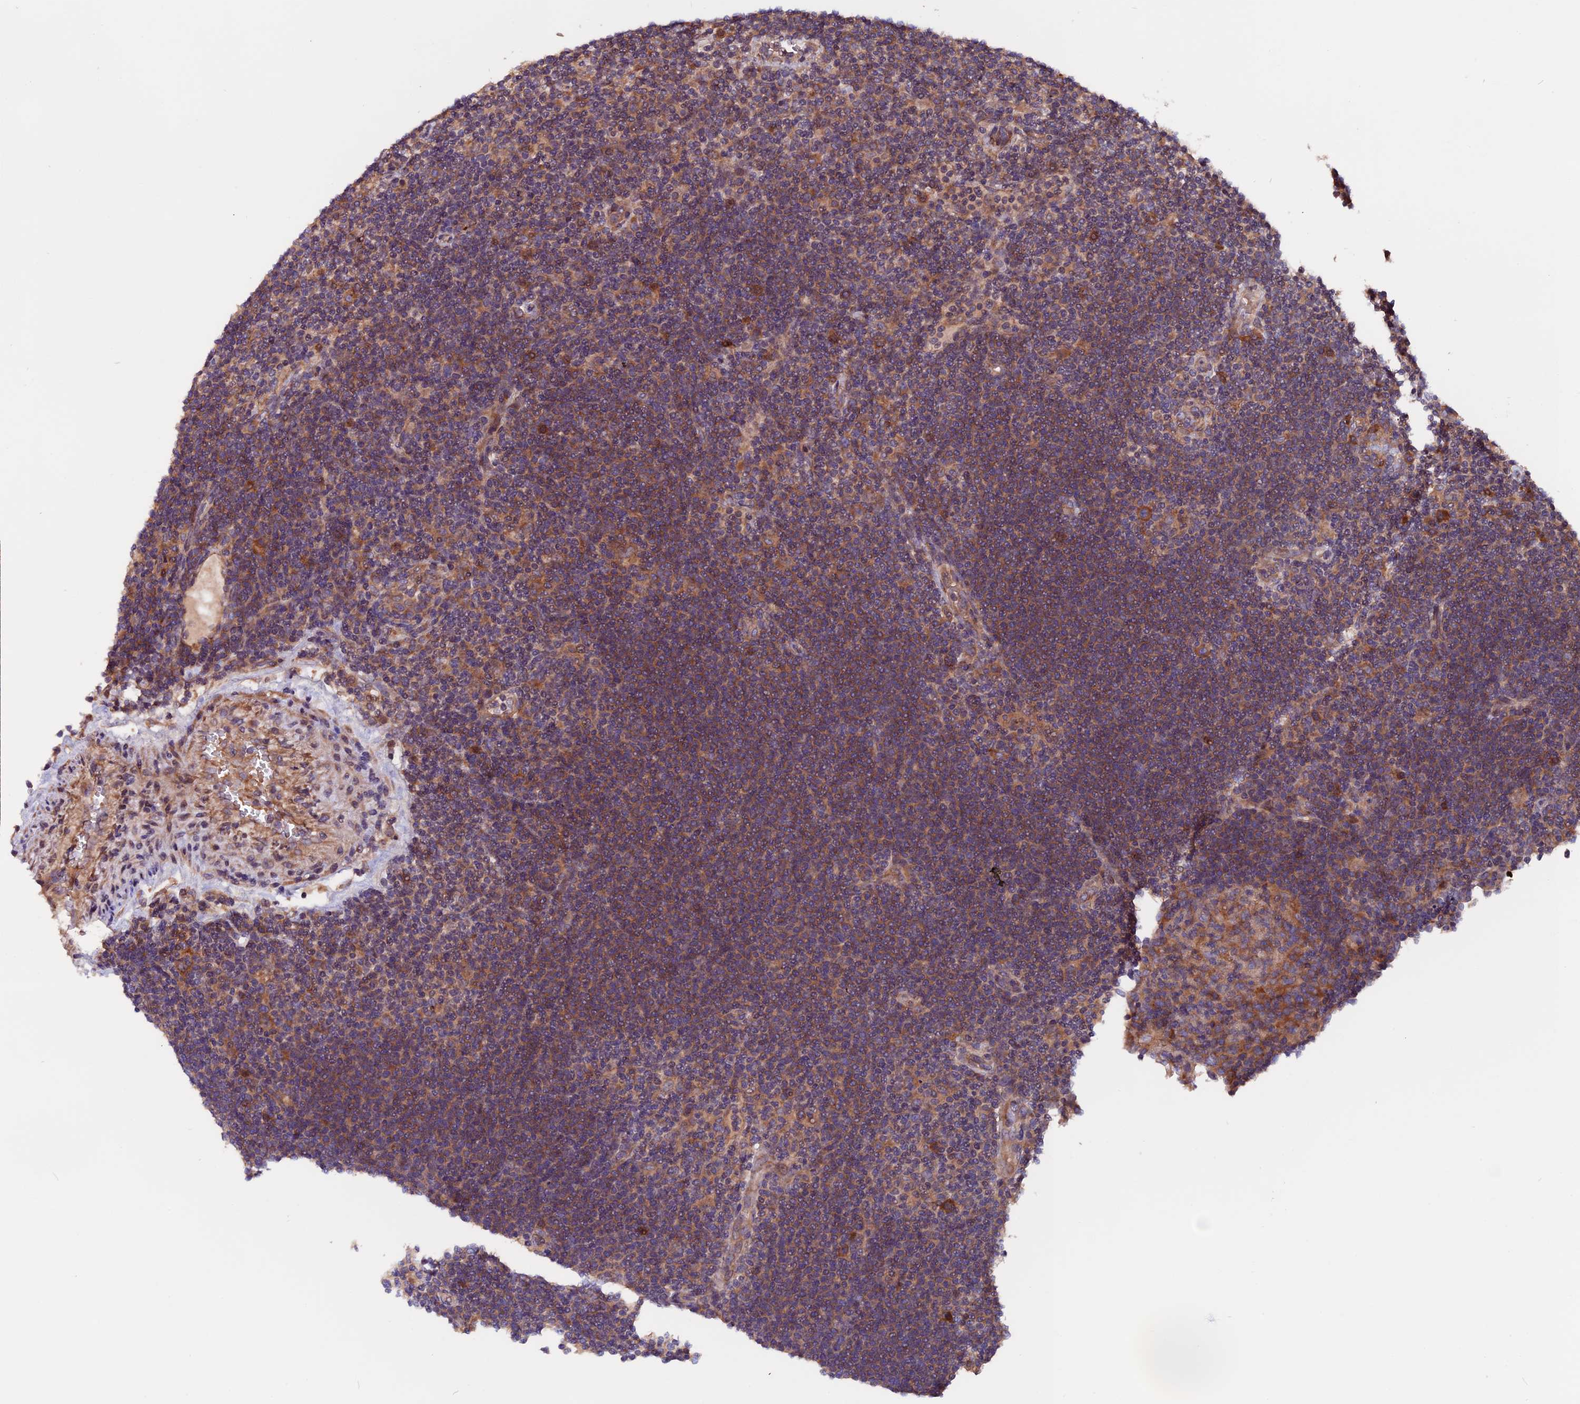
{"staining": {"intensity": "moderate", "quantity": ">75%", "location": "cytoplasmic/membranous"}, "tissue": "lymphoma", "cell_type": "Tumor cells", "image_type": "cancer", "snomed": [{"axis": "morphology", "description": "Hodgkin's disease, NOS"}, {"axis": "topography", "description": "Lymph node"}], "caption": "The image reveals immunohistochemical staining of Hodgkin's disease. There is moderate cytoplasmic/membranous expression is appreciated in about >75% of tumor cells. (DAB = brown stain, brightfield microscopy at high magnification).", "gene": "ZNF598", "patient": {"sex": "female", "age": 57}}